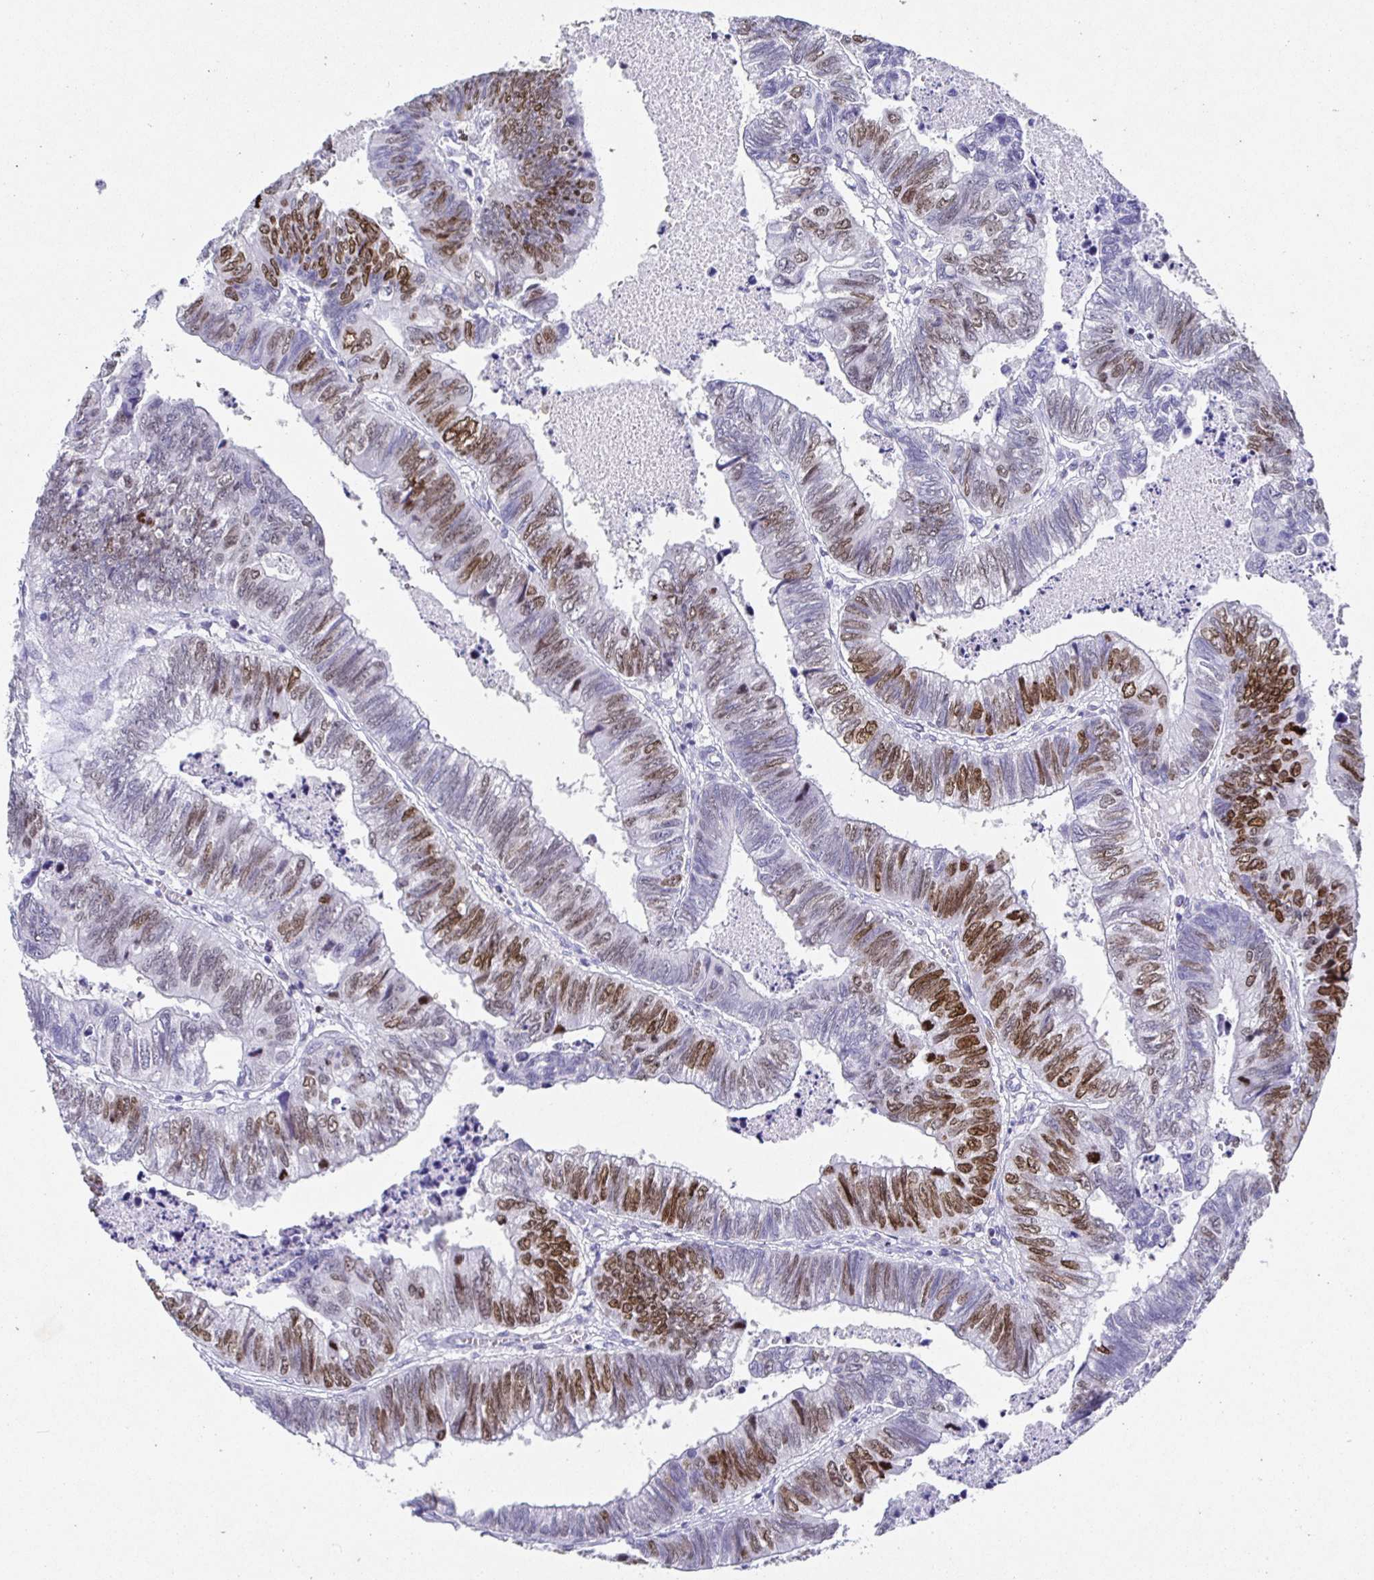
{"staining": {"intensity": "moderate", "quantity": "25%-75%", "location": "nuclear"}, "tissue": "colorectal cancer", "cell_type": "Tumor cells", "image_type": "cancer", "snomed": [{"axis": "morphology", "description": "Adenocarcinoma, NOS"}, {"axis": "topography", "description": "Colon"}], "caption": "Approximately 25%-75% of tumor cells in human colorectal adenocarcinoma exhibit moderate nuclear protein expression as visualized by brown immunohistochemical staining.", "gene": "SATB1", "patient": {"sex": "male", "age": 62}}